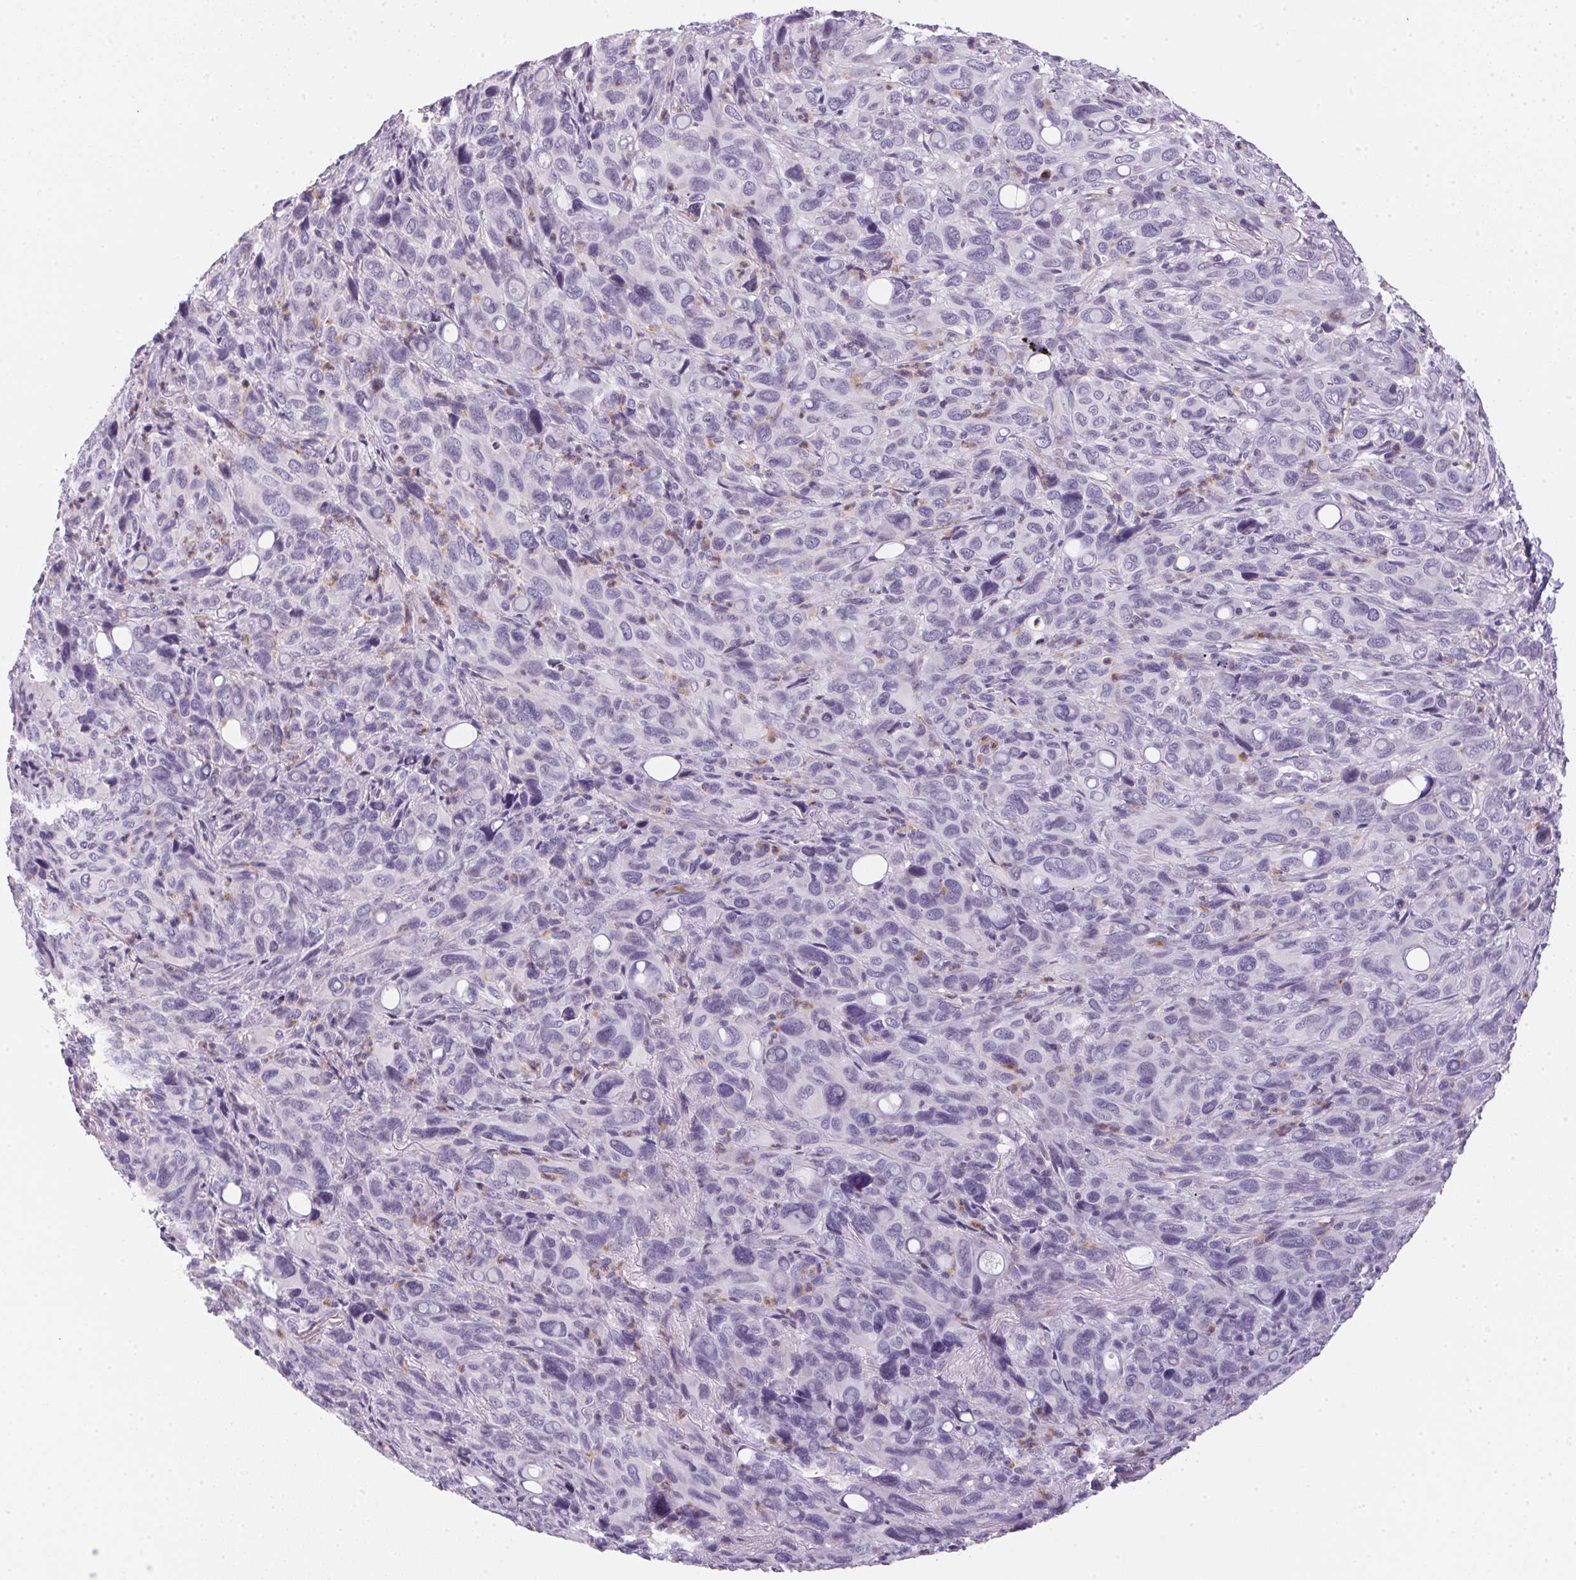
{"staining": {"intensity": "negative", "quantity": "none", "location": "none"}, "tissue": "melanoma", "cell_type": "Tumor cells", "image_type": "cancer", "snomed": [{"axis": "morphology", "description": "Malignant melanoma, Metastatic site"}, {"axis": "topography", "description": "Lung"}], "caption": "Immunohistochemical staining of malignant melanoma (metastatic site) shows no significant positivity in tumor cells.", "gene": "ECPAS", "patient": {"sex": "male", "age": 48}}